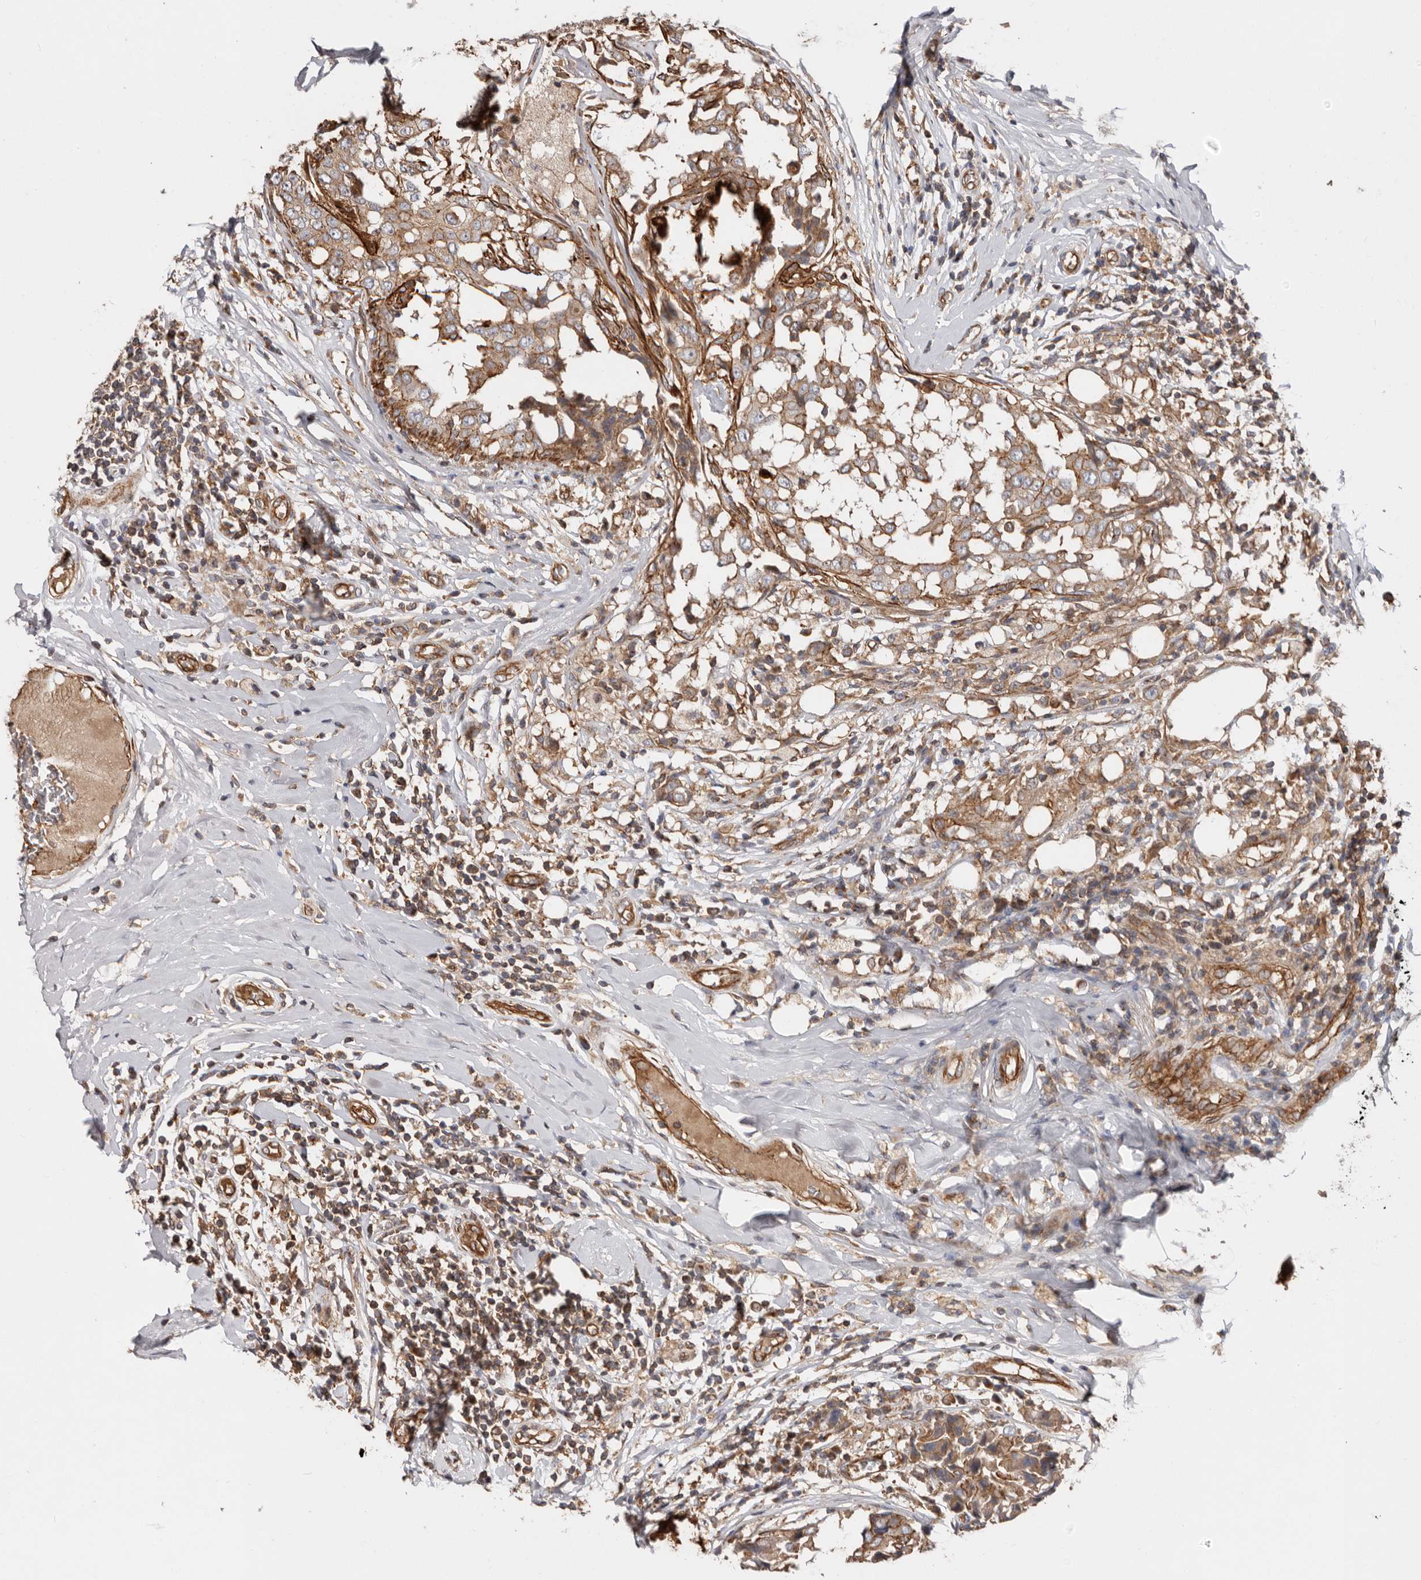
{"staining": {"intensity": "moderate", "quantity": ">75%", "location": "cytoplasmic/membranous"}, "tissue": "breast cancer", "cell_type": "Tumor cells", "image_type": "cancer", "snomed": [{"axis": "morphology", "description": "Duct carcinoma"}, {"axis": "topography", "description": "Breast"}], "caption": "Immunohistochemistry image of neoplastic tissue: human breast cancer stained using IHC displays medium levels of moderate protein expression localized specifically in the cytoplasmic/membranous of tumor cells, appearing as a cytoplasmic/membranous brown color.", "gene": "TMC7", "patient": {"sex": "female", "age": 27}}